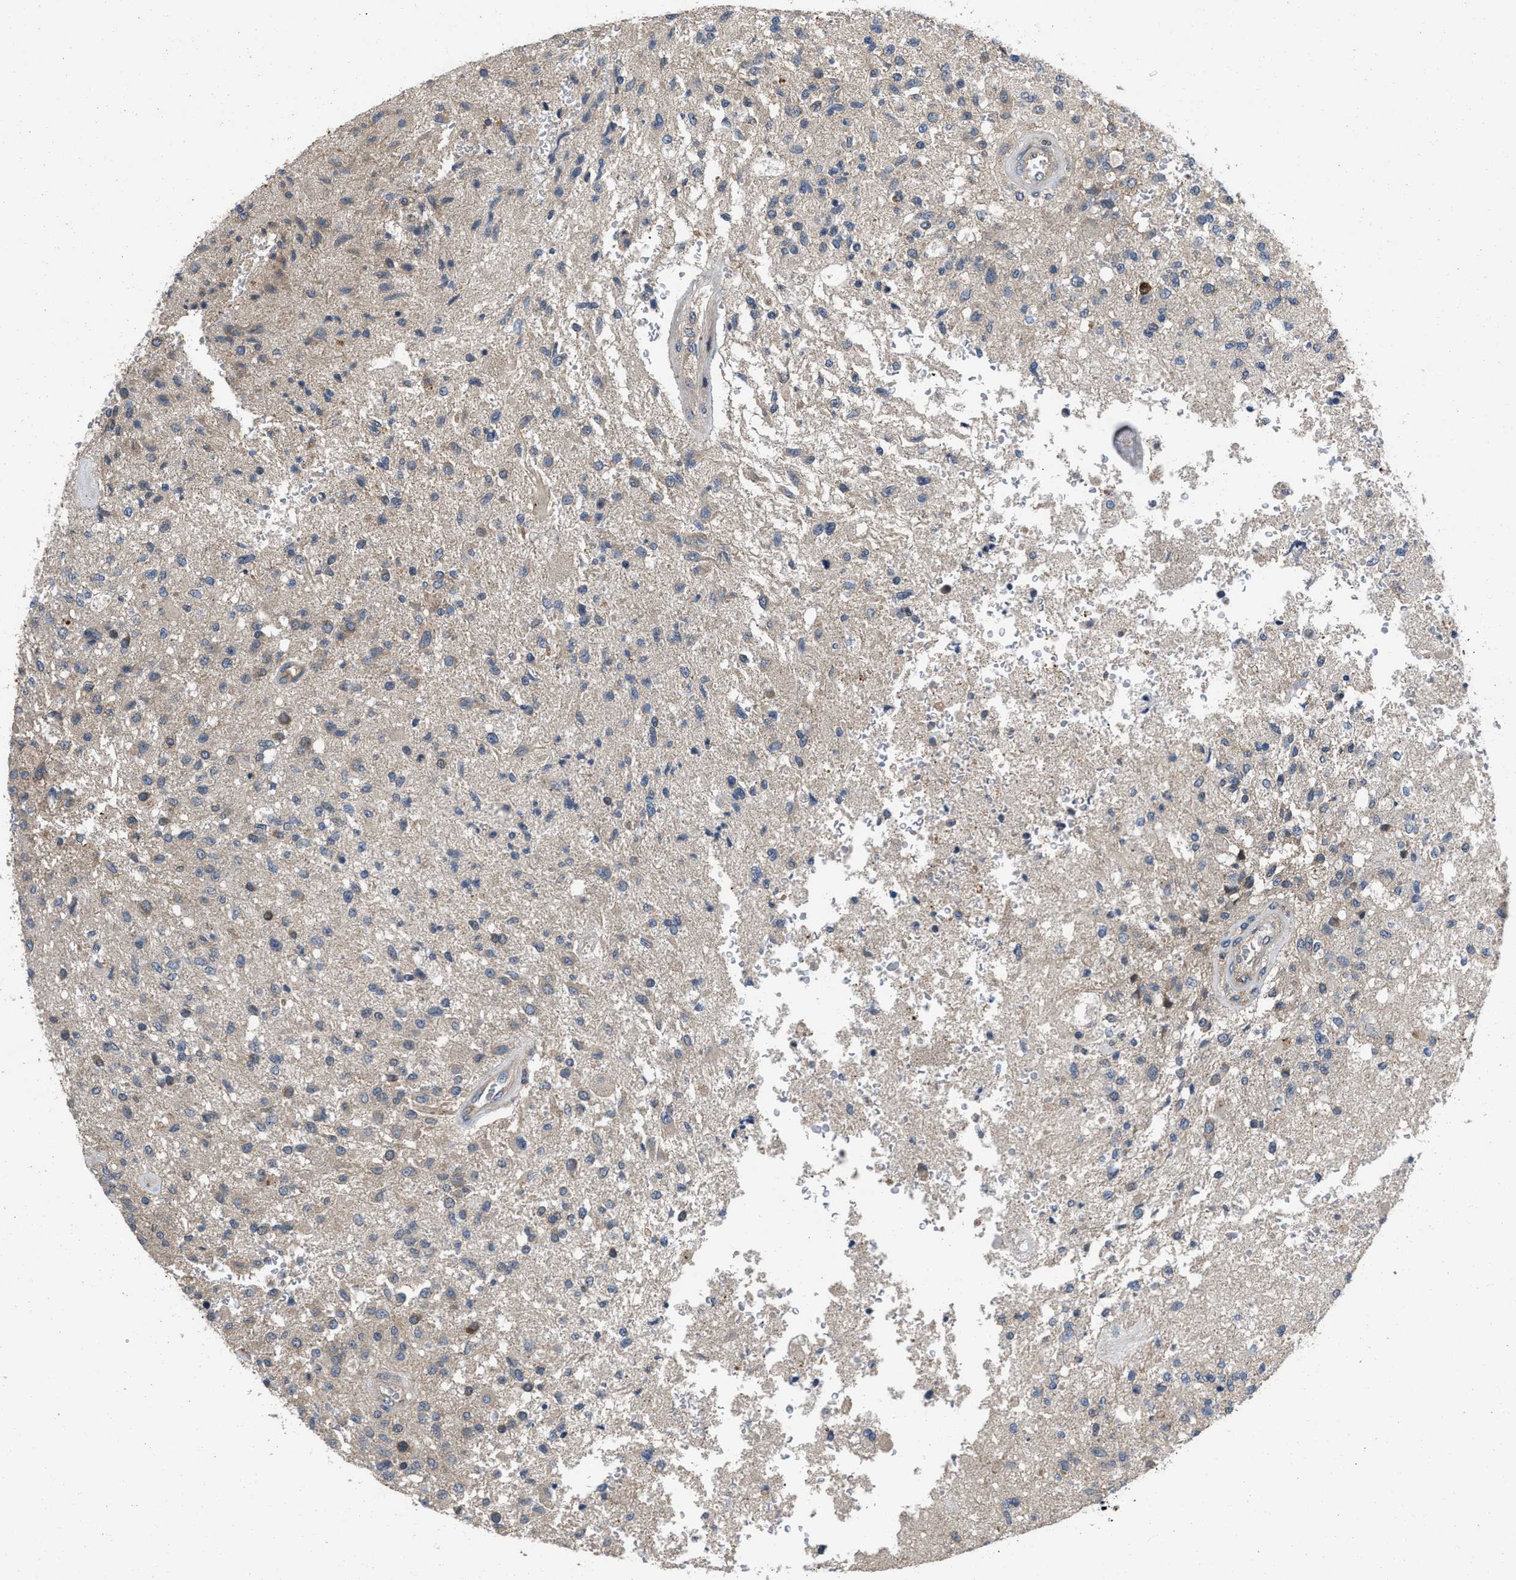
{"staining": {"intensity": "weak", "quantity": "<25%", "location": "cytoplasmic/membranous"}, "tissue": "glioma", "cell_type": "Tumor cells", "image_type": "cancer", "snomed": [{"axis": "morphology", "description": "Normal tissue, NOS"}, {"axis": "morphology", "description": "Glioma, malignant, High grade"}, {"axis": "topography", "description": "Cerebral cortex"}], "caption": "High power microscopy histopathology image of an IHC image of glioma, revealing no significant positivity in tumor cells.", "gene": "PRDM14", "patient": {"sex": "male", "age": 77}}